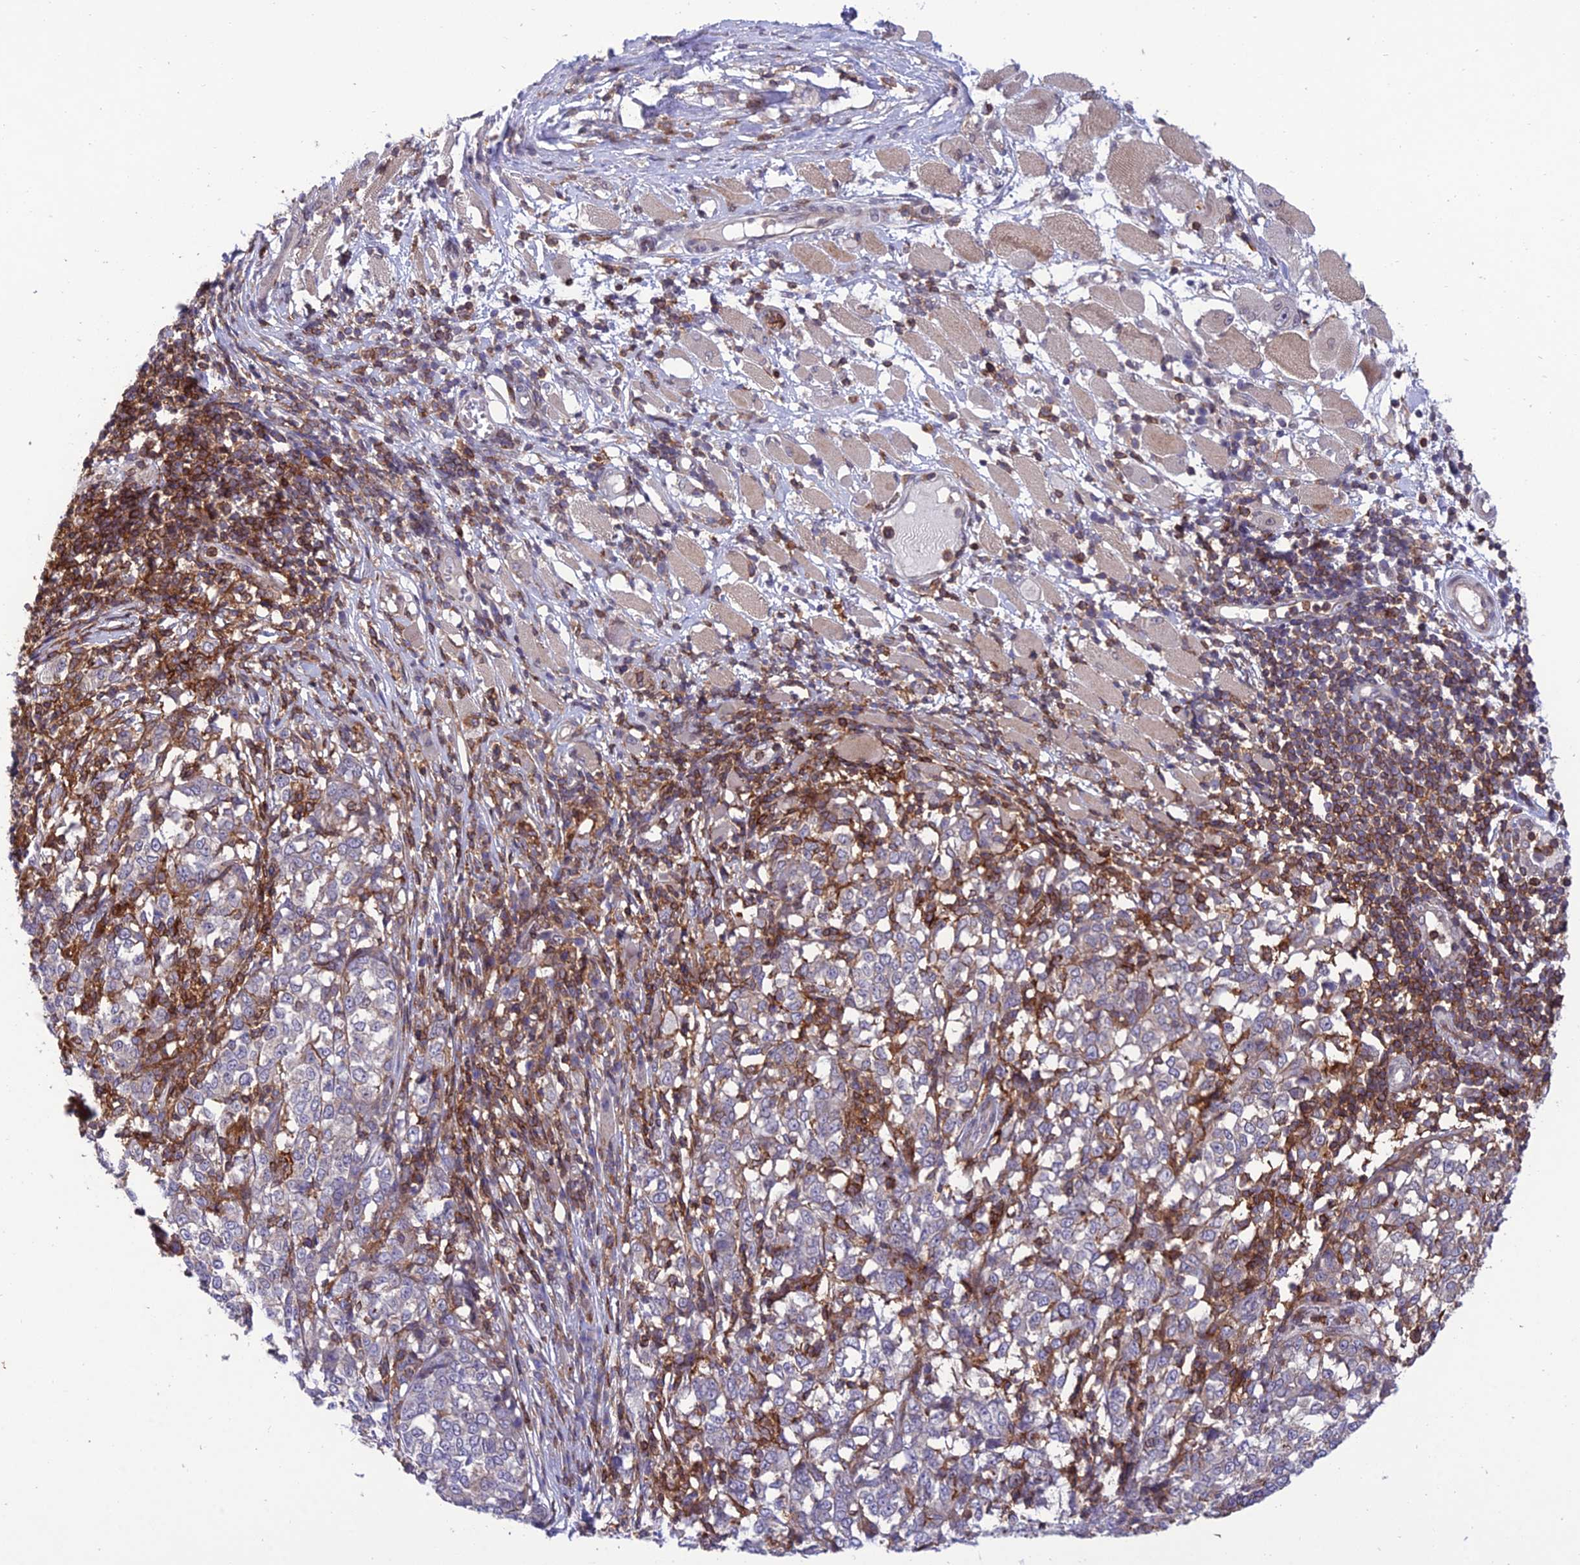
{"staining": {"intensity": "negative", "quantity": "none", "location": "none"}, "tissue": "melanoma", "cell_type": "Tumor cells", "image_type": "cancer", "snomed": [{"axis": "morphology", "description": "Malignant melanoma, NOS"}, {"axis": "topography", "description": "Skin"}], "caption": "The micrograph exhibits no significant staining in tumor cells of malignant melanoma.", "gene": "FAM76A", "patient": {"sex": "female", "age": 72}}